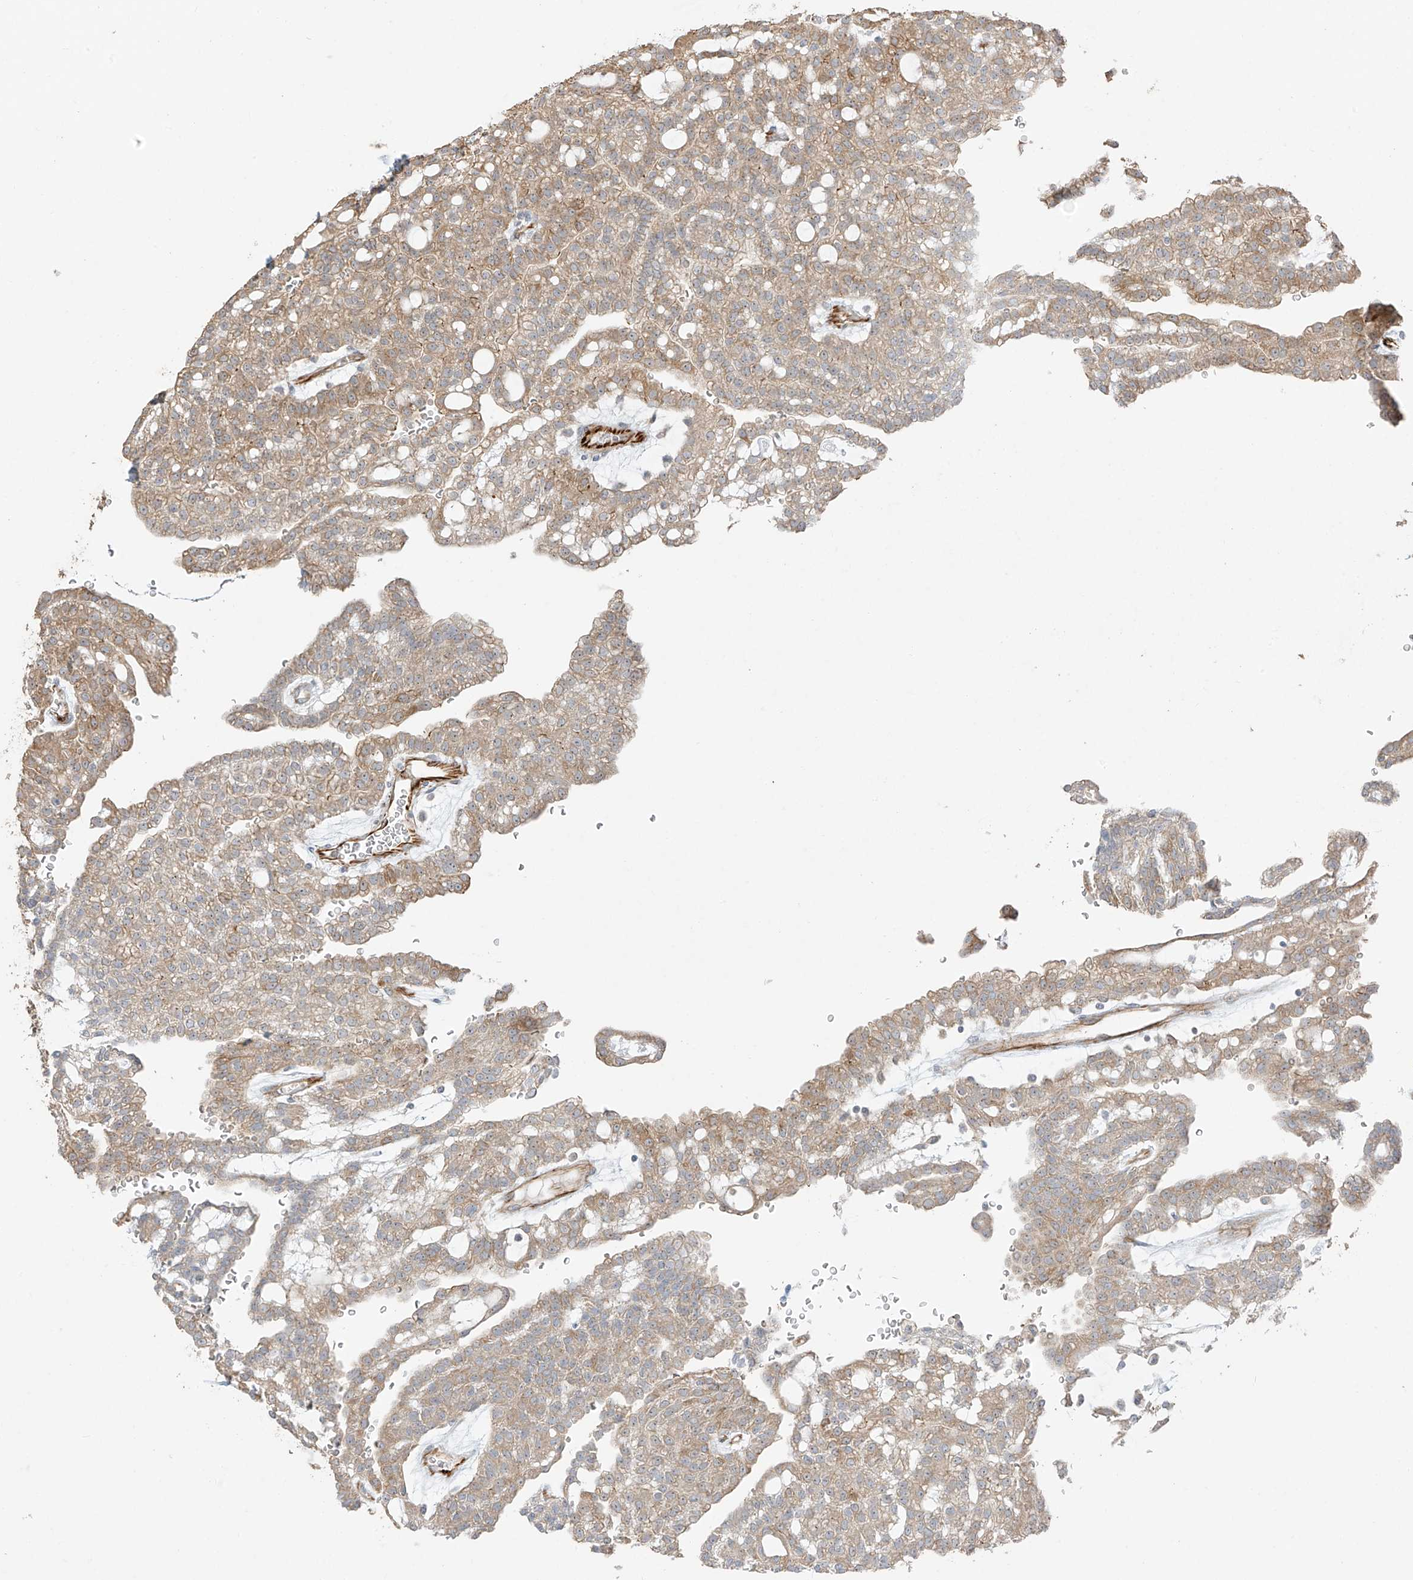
{"staining": {"intensity": "weak", "quantity": ">75%", "location": "cytoplasmic/membranous"}, "tissue": "renal cancer", "cell_type": "Tumor cells", "image_type": "cancer", "snomed": [{"axis": "morphology", "description": "Adenocarcinoma, NOS"}, {"axis": "topography", "description": "Kidney"}], "caption": "Immunohistochemical staining of renal adenocarcinoma demonstrates weak cytoplasmic/membranous protein positivity in about >75% of tumor cells. The protein is stained brown, and the nuclei are stained in blue (DAB (3,3'-diaminobenzidine) IHC with brightfield microscopy, high magnification).", "gene": "DCDC2", "patient": {"sex": "male", "age": 63}}